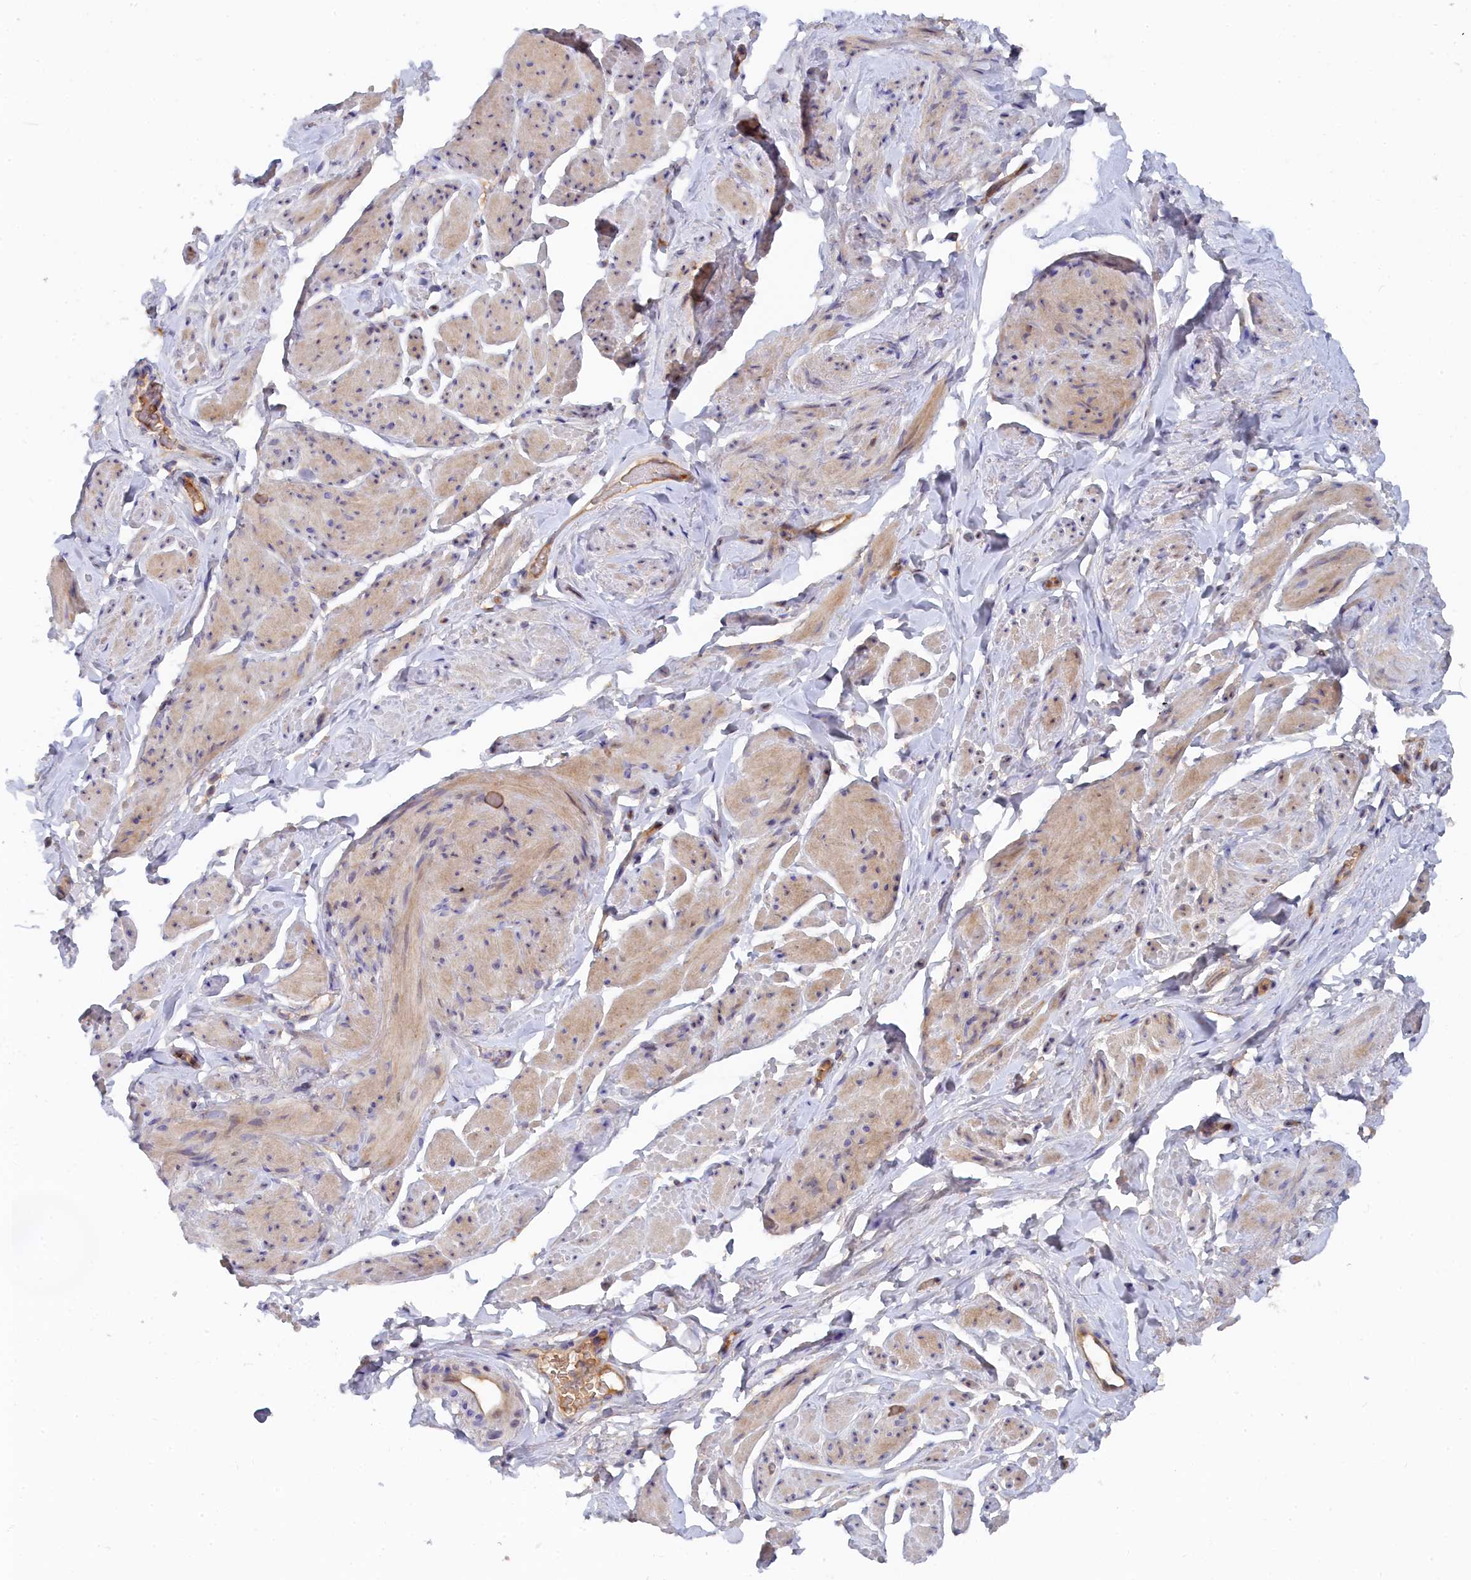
{"staining": {"intensity": "moderate", "quantity": "25%-75%", "location": "cytoplasmic/membranous"}, "tissue": "smooth muscle", "cell_type": "Smooth muscle cells", "image_type": "normal", "snomed": [{"axis": "morphology", "description": "Normal tissue, NOS"}, {"axis": "topography", "description": "Smooth muscle"}, {"axis": "topography", "description": "Peripheral nerve tissue"}], "caption": "Smooth muscle stained for a protein exhibits moderate cytoplasmic/membranous positivity in smooth muscle cells.", "gene": "SPATA5L1", "patient": {"sex": "male", "age": 69}}